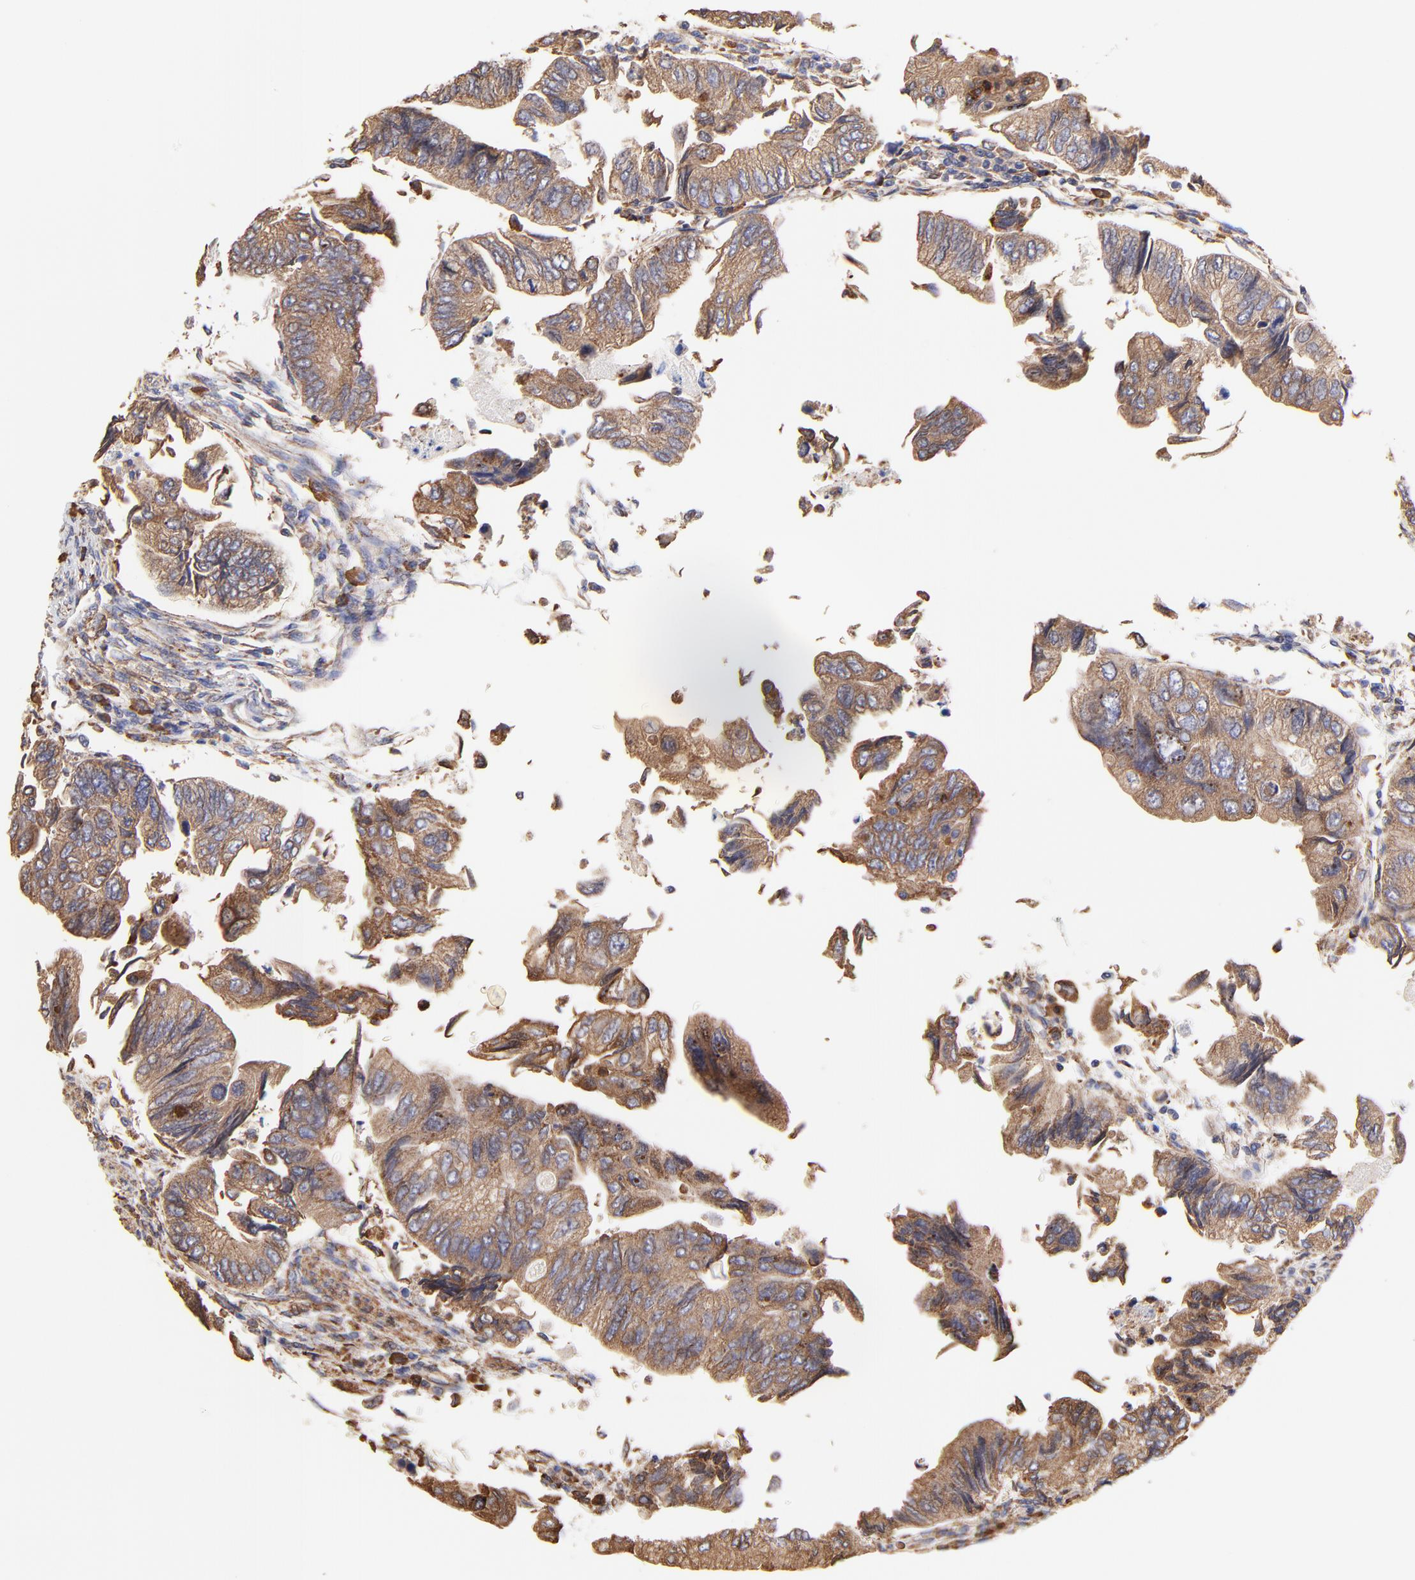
{"staining": {"intensity": "moderate", "quantity": ">75%", "location": "cytoplasmic/membranous"}, "tissue": "colorectal cancer", "cell_type": "Tumor cells", "image_type": "cancer", "snomed": [{"axis": "morphology", "description": "Adenocarcinoma, NOS"}, {"axis": "topography", "description": "Colon"}], "caption": "Immunohistochemistry (IHC) of human colorectal cancer demonstrates medium levels of moderate cytoplasmic/membranous expression in approximately >75% of tumor cells.", "gene": "PFKM", "patient": {"sex": "female", "age": 11}}